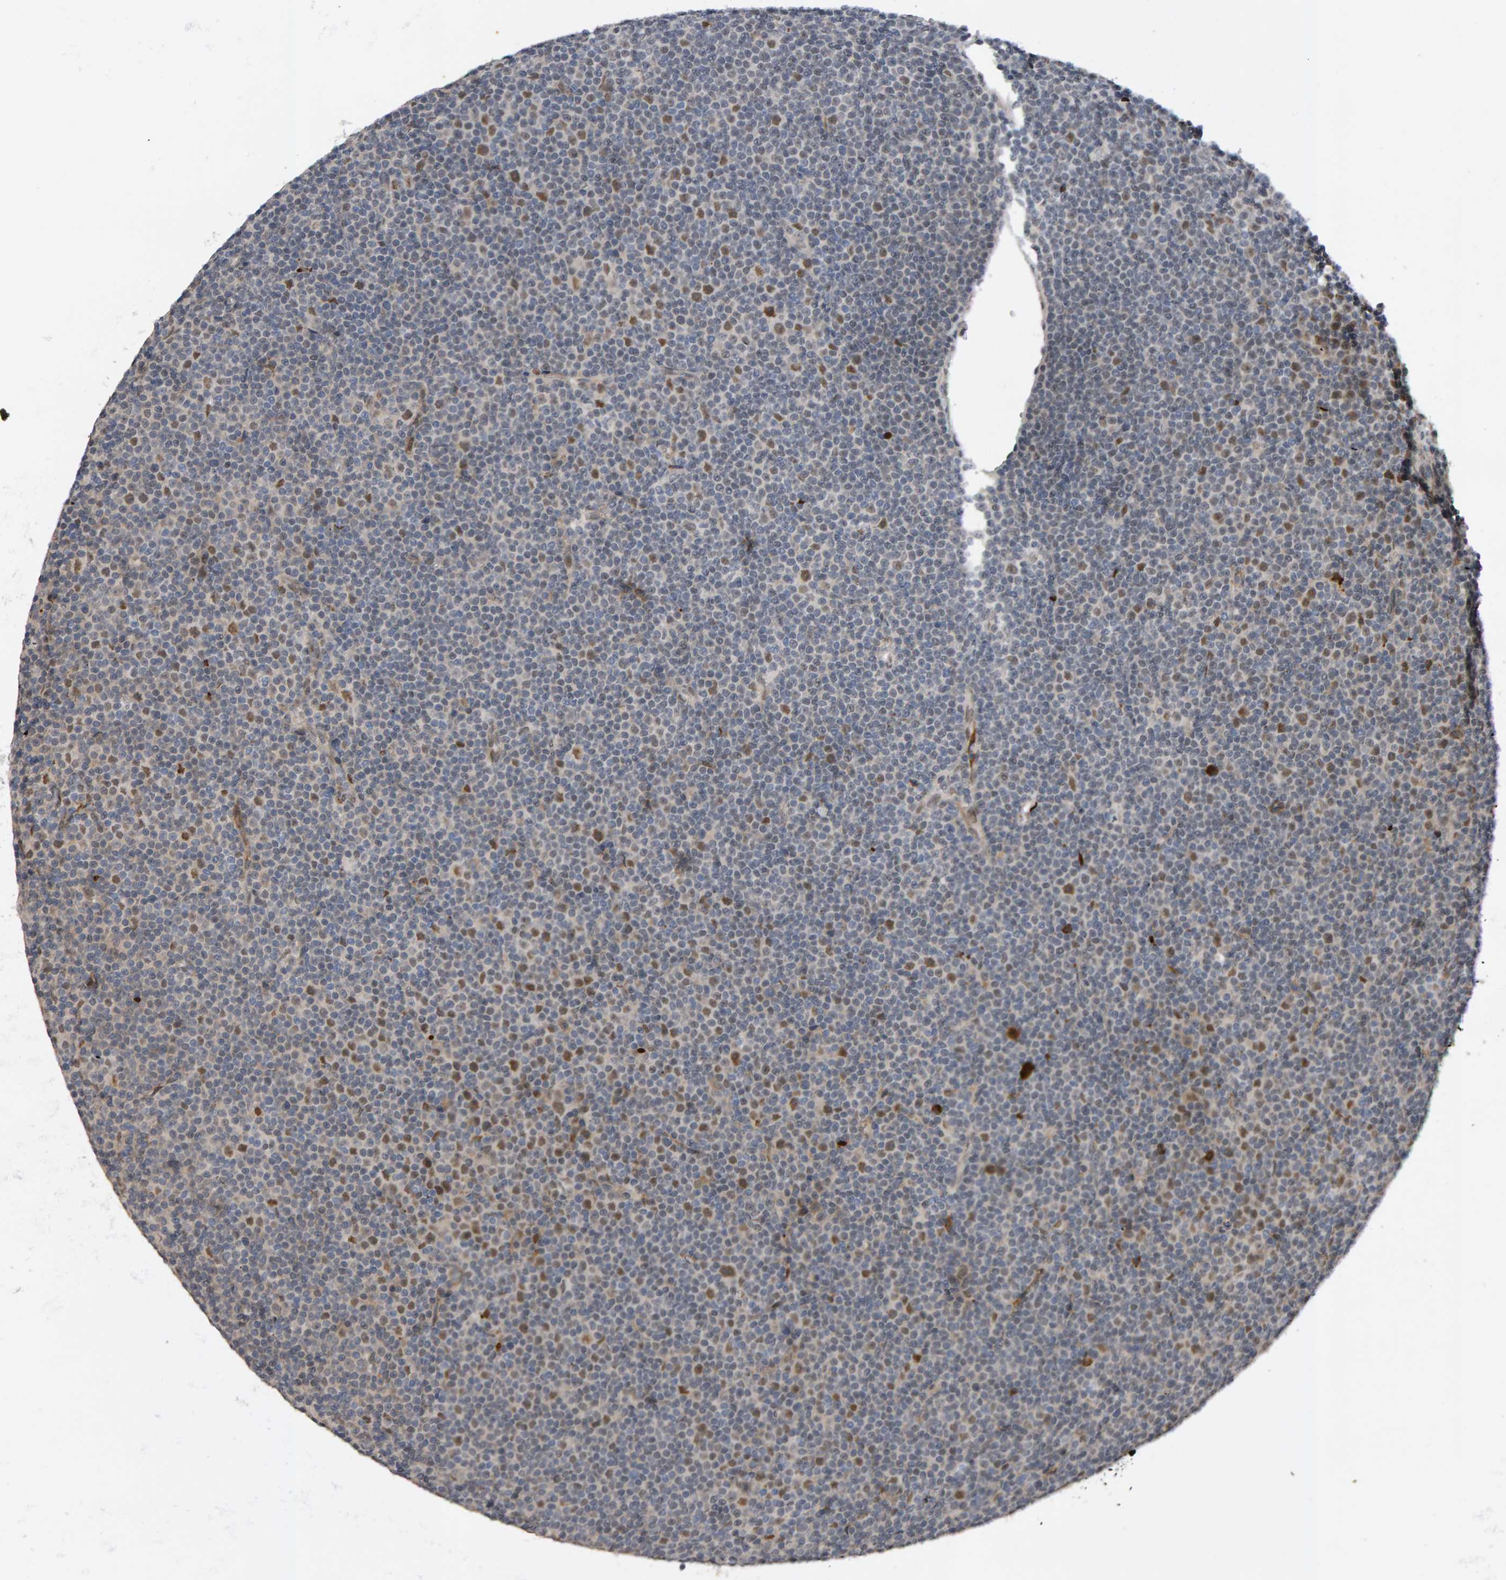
{"staining": {"intensity": "moderate", "quantity": "25%-75%", "location": "cytoplasmic/membranous,nuclear"}, "tissue": "lymphoma", "cell_type": "Tumor cells", "image_type": "cancer", "snomed": [{"axis": "morphology", "description": "Malignant lymphoma, non-Hodgkin's type, Low grade"}, {"axis": "topography", "description": "Lymph node"}], "caption": "A photomicrograph of human malignant lymphoma, non-Hodgkin's type (low-grade) stained for a protein reveals moderate cytoplasmic/membranous and nuclear brown staining in tumor cells.", "gene": "IPO8", "patient": {"sex": "female", "age": 67}}